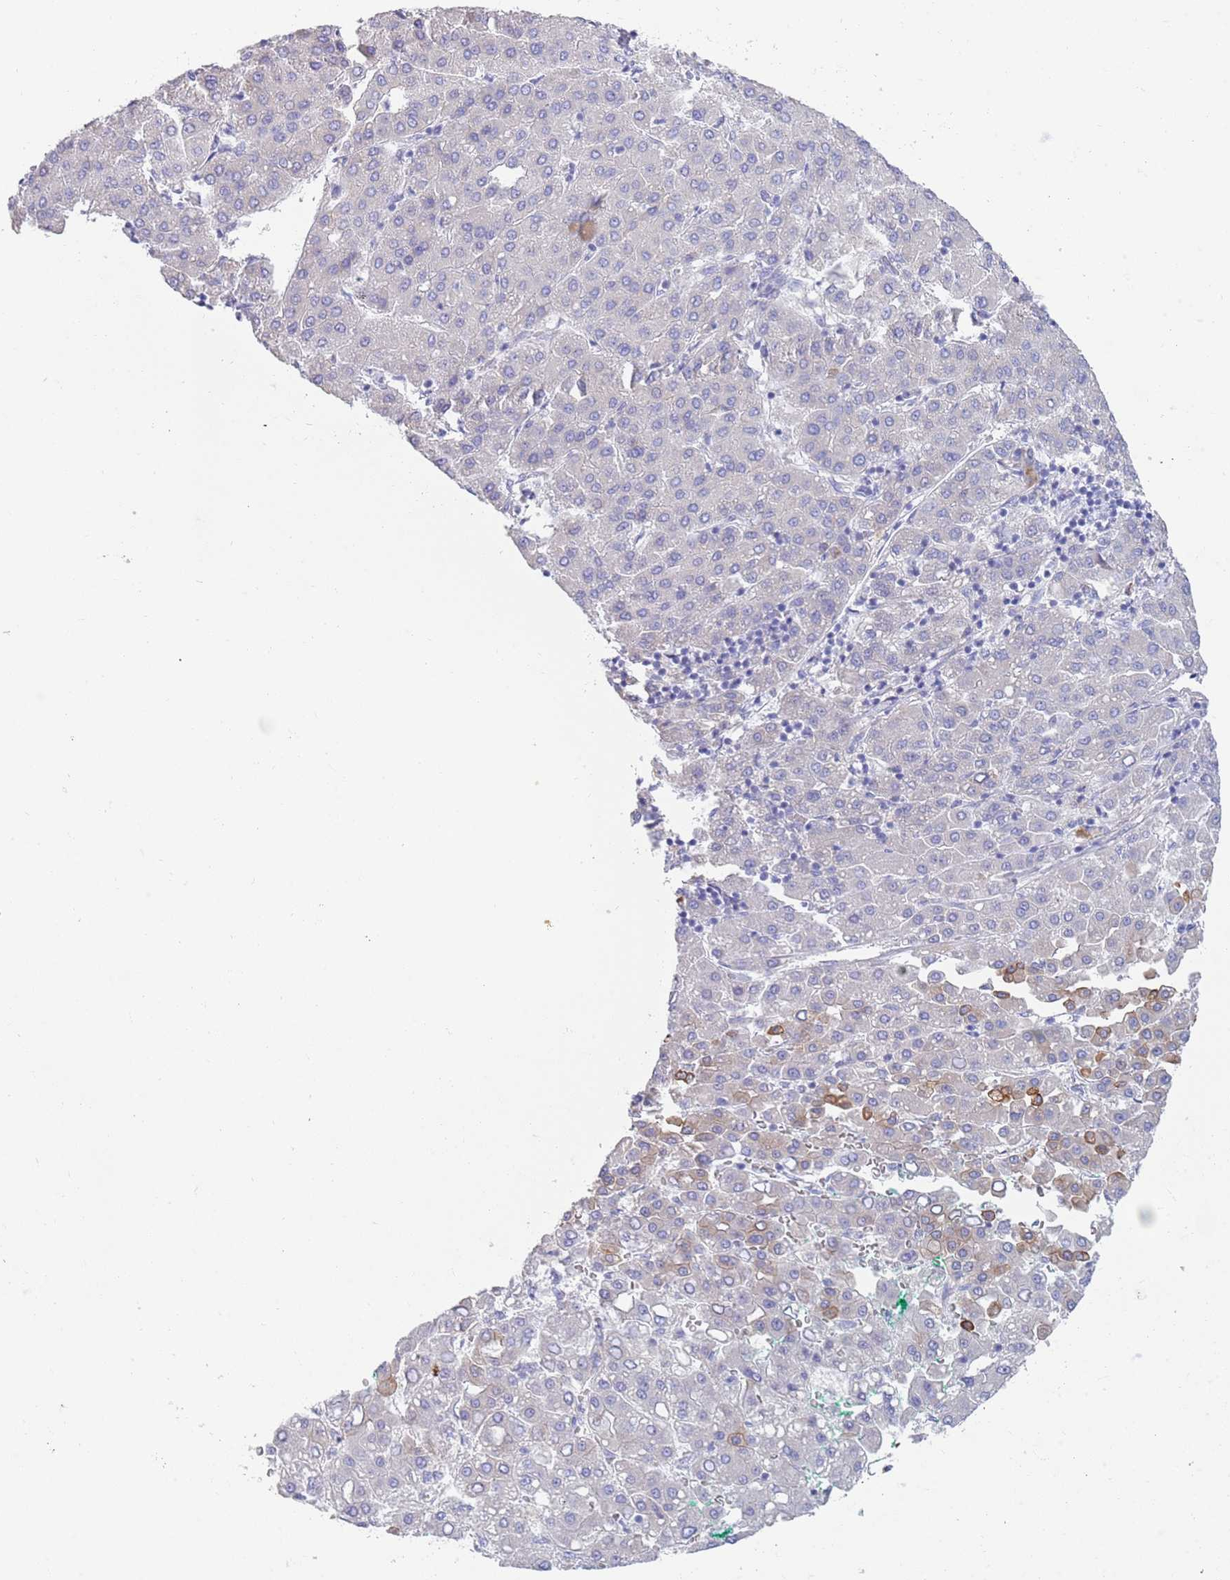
{"staining": {"intensity": "negative", "quantity": "none", "location": "none"}, "tissue": "liver cancer", "cell_type": "Tumor cells", "image_type": "cancer", "snomed": [{"axis": "morphology", "description": "Carcinoma, Hepatocellular, NOS"}, {"axis": "topography", "description": "Liver"}], "caption": "An image of human hepatocellular carcinoma (liver) is negative for staining in tumor cells.", "gene": "CCDC149", "patient": {"sex": "male", "age": 65}}